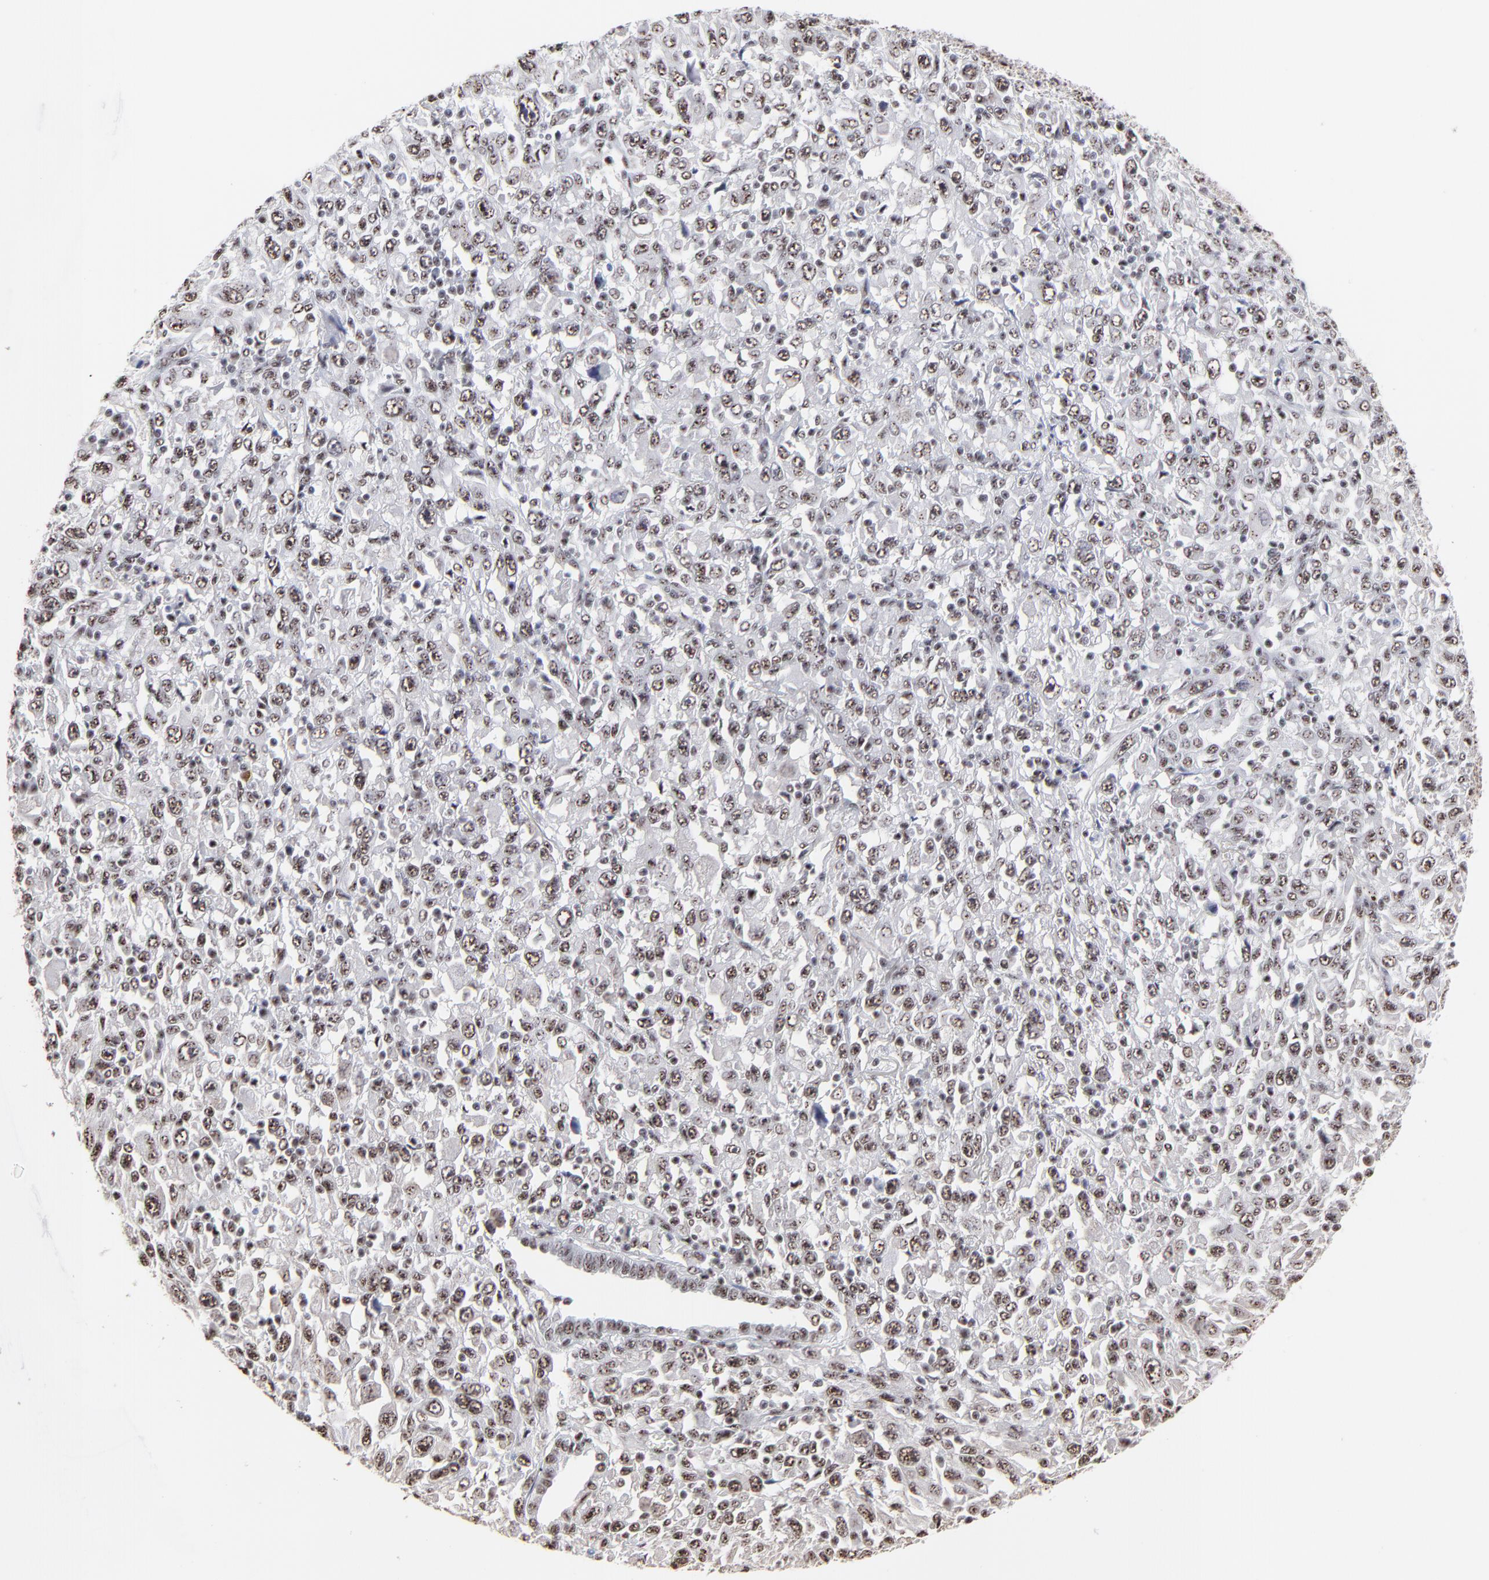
{"staining": {"intensity": "weak", "quantity": ">75%", "location": "nuclear"}, "tissue": "melanoma", "cell_type": "Tumor cells", "image_type": "cancer", "snomed": [{"axis": "morphology", "description": "Malignant melanoma, Metastatic site"}, {"axis": "topography", "description": "Skin"}], "caption": "Malignant melanoma (metastatic site) stained with a brown dye exhibits weak nuclear positive staining in approximately >75% of tumor cells.", "gene": "MBD4", "patient": {"sex": "female", "age": 56}}